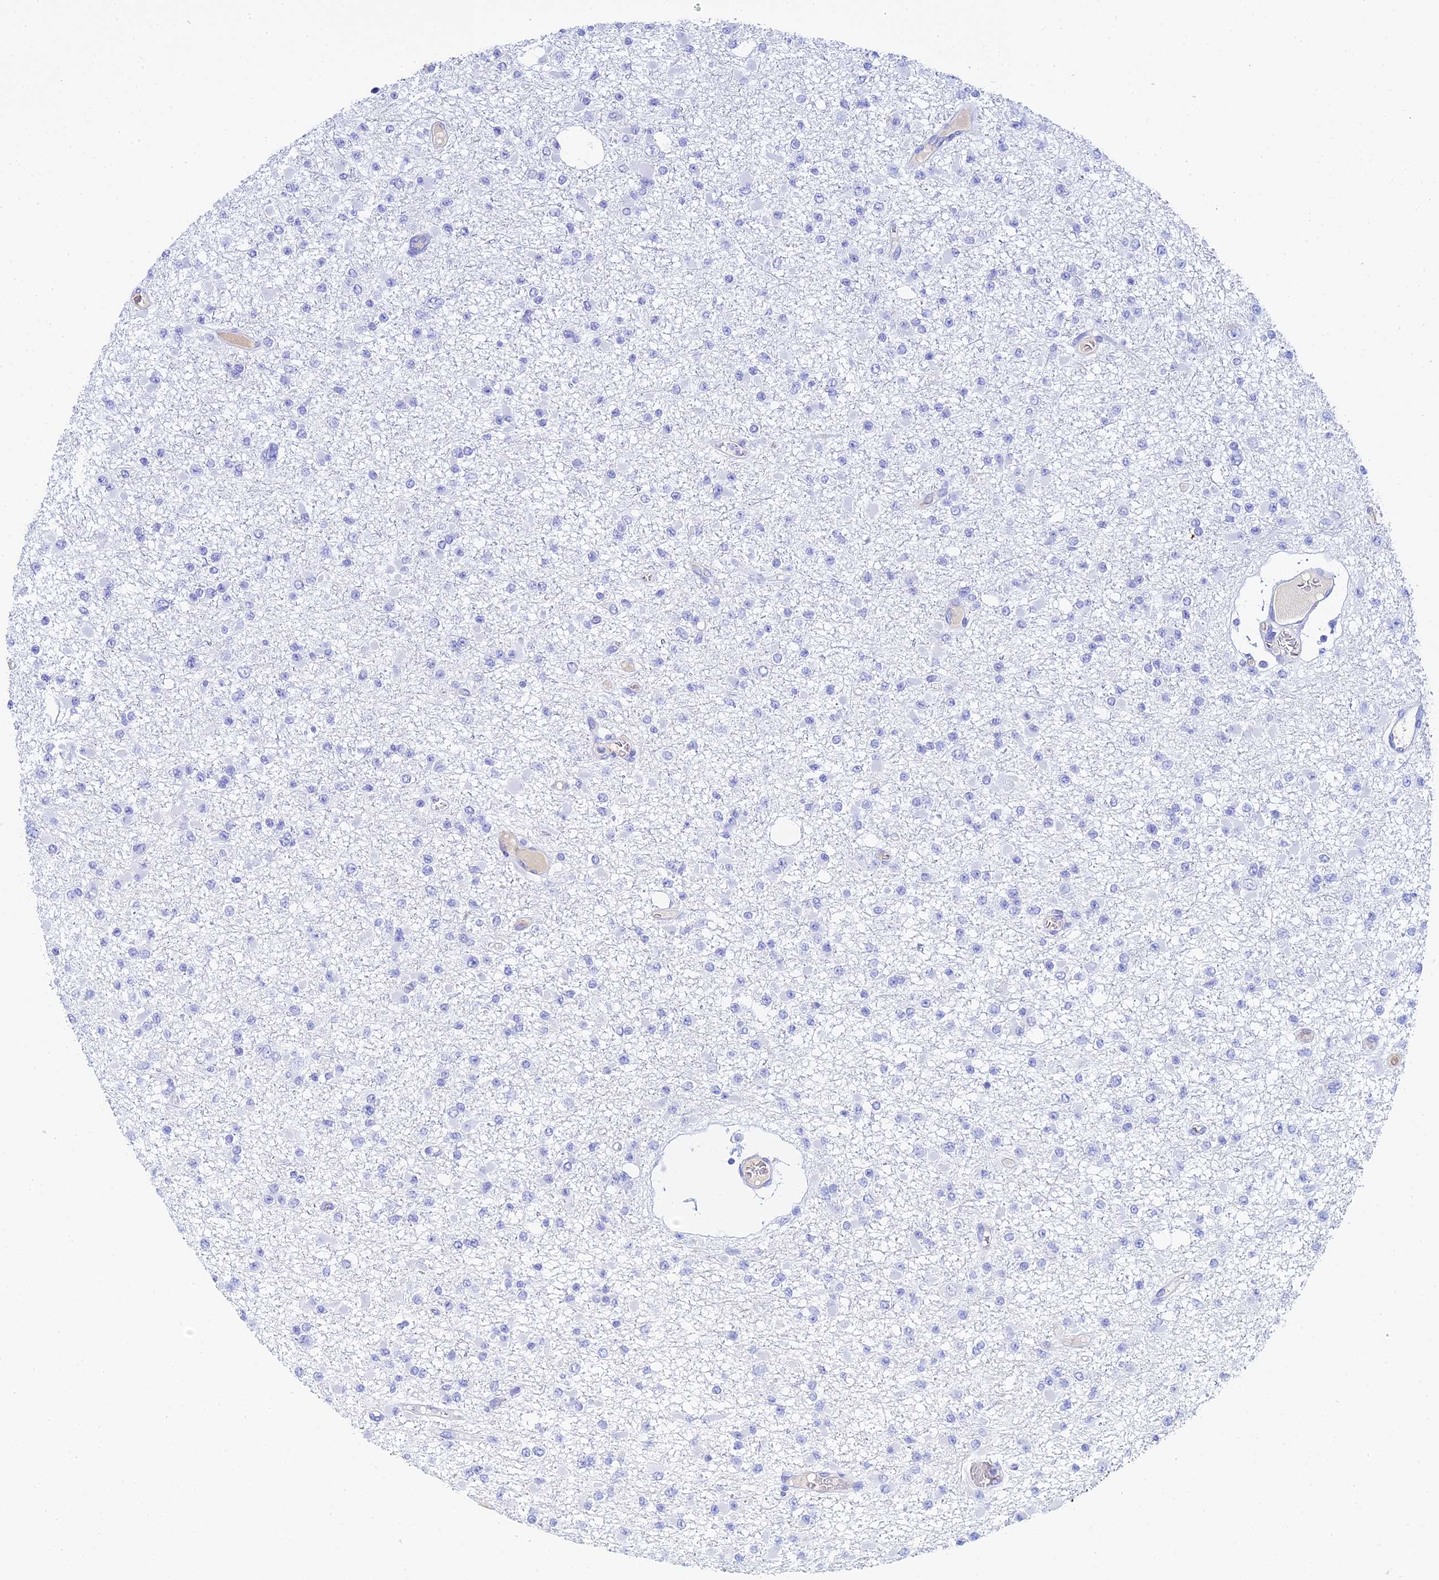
{"staining": {"intensity": "negative", "quantity": "none", "location": "none"}, "tissue": "glioma", "cell_type": "Tumor cells", "image_type": "cancer", "snomed": [{"axis": "morphology", "description": "Glioma, malignant, Low grade"}, {"axis": "topography", "description": "Brain"}], "caption": "Glioma stained for a protein using IHC reveals no expression tumor cells.", "gene": "CELA3A", "patient": {"sex": "female", "age": 22}}